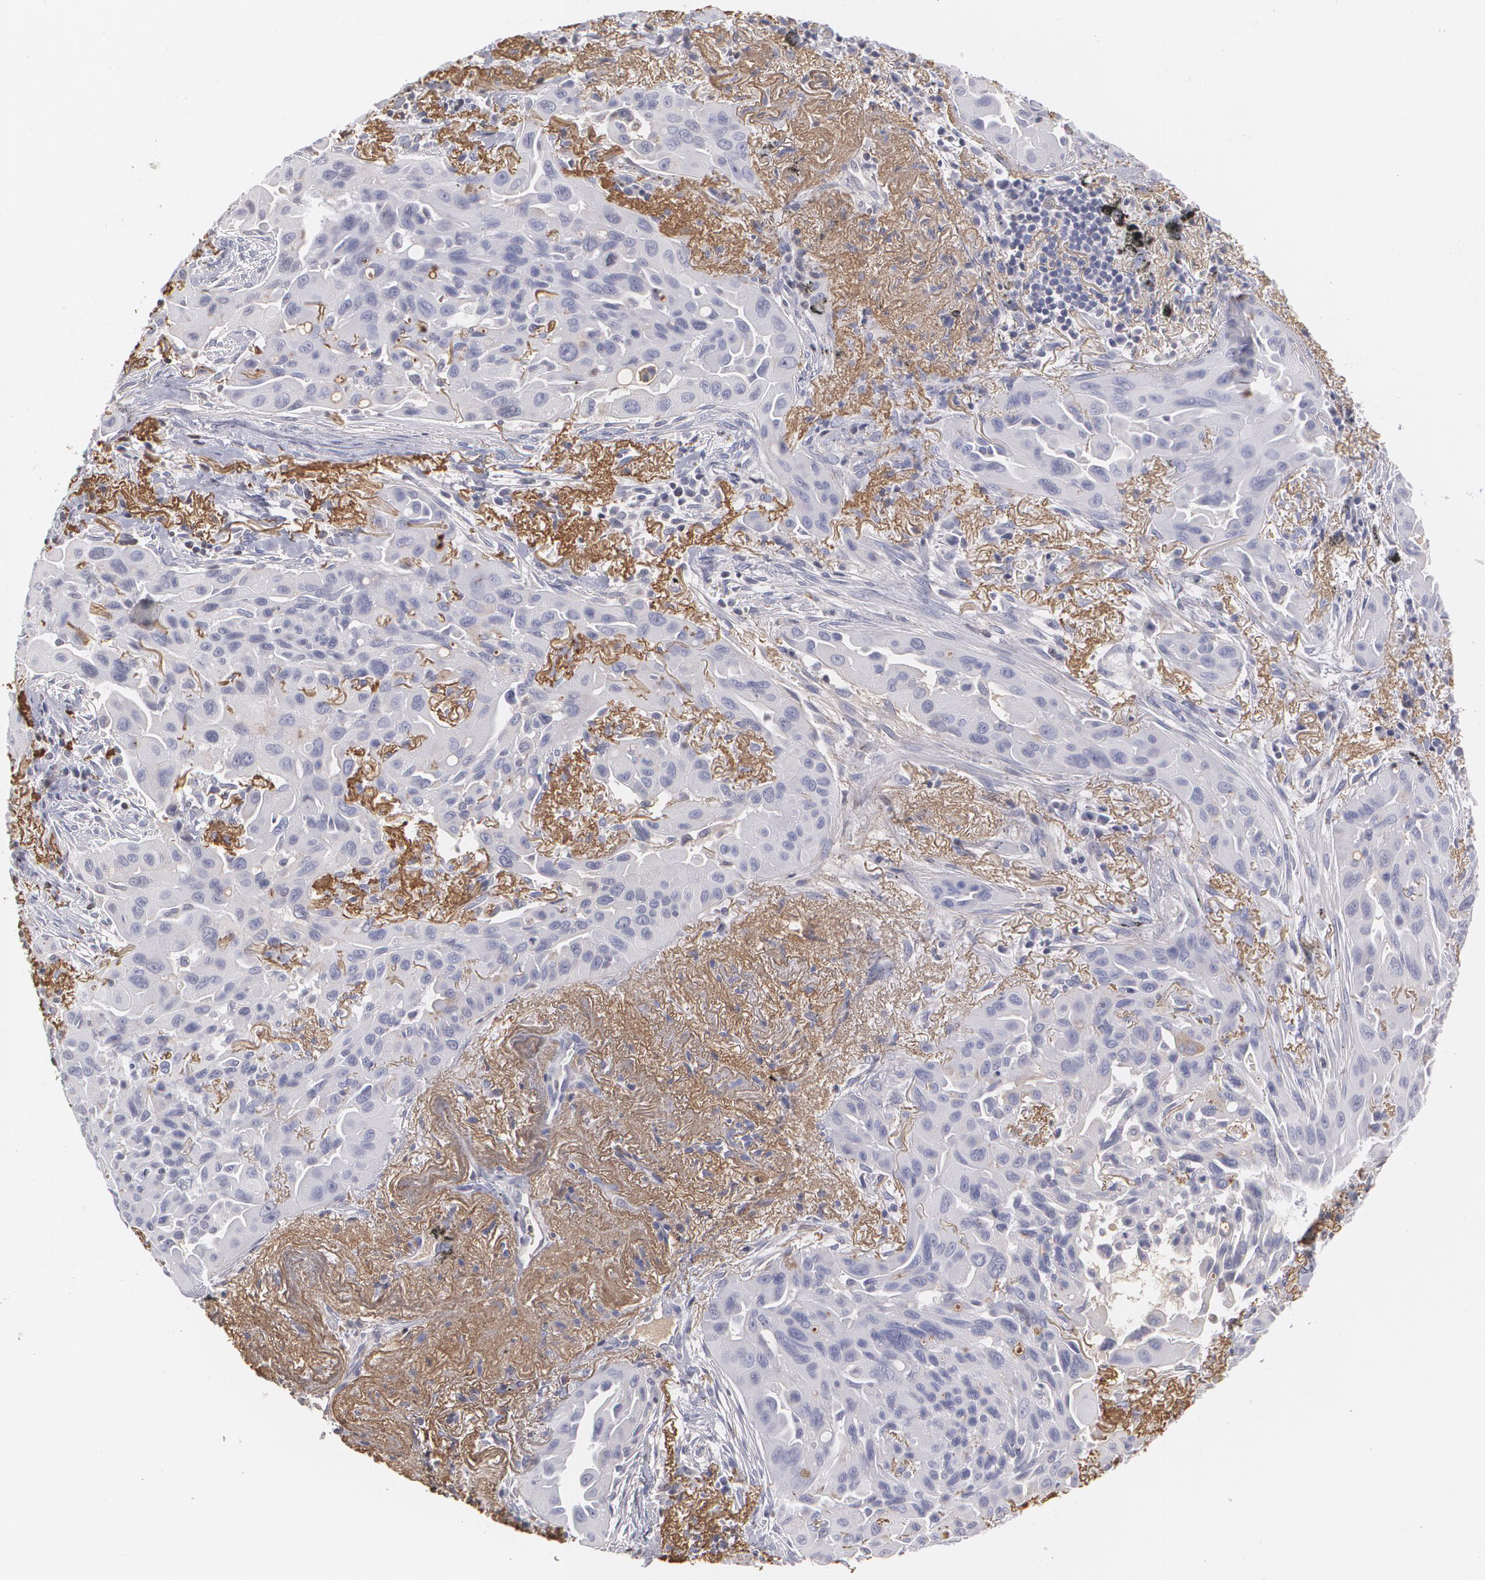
{"staining": {"intensity": "negative", "quantity": "none", "location": "none"}, "tissue": "lung cancer", "cell_type": "Tumor cells", "image_type": "cancer", "snomed": [{"axis": "morphology", "description": "Adenocarcinoma, NOS"}, {"axis": "topography", "description": "Lung"}], "caption": "Image shows no significant protein staining in tumor cells of lung cancer.", "gene": "SERPINA1", "patient": {"sex": "male", "age": 68}}